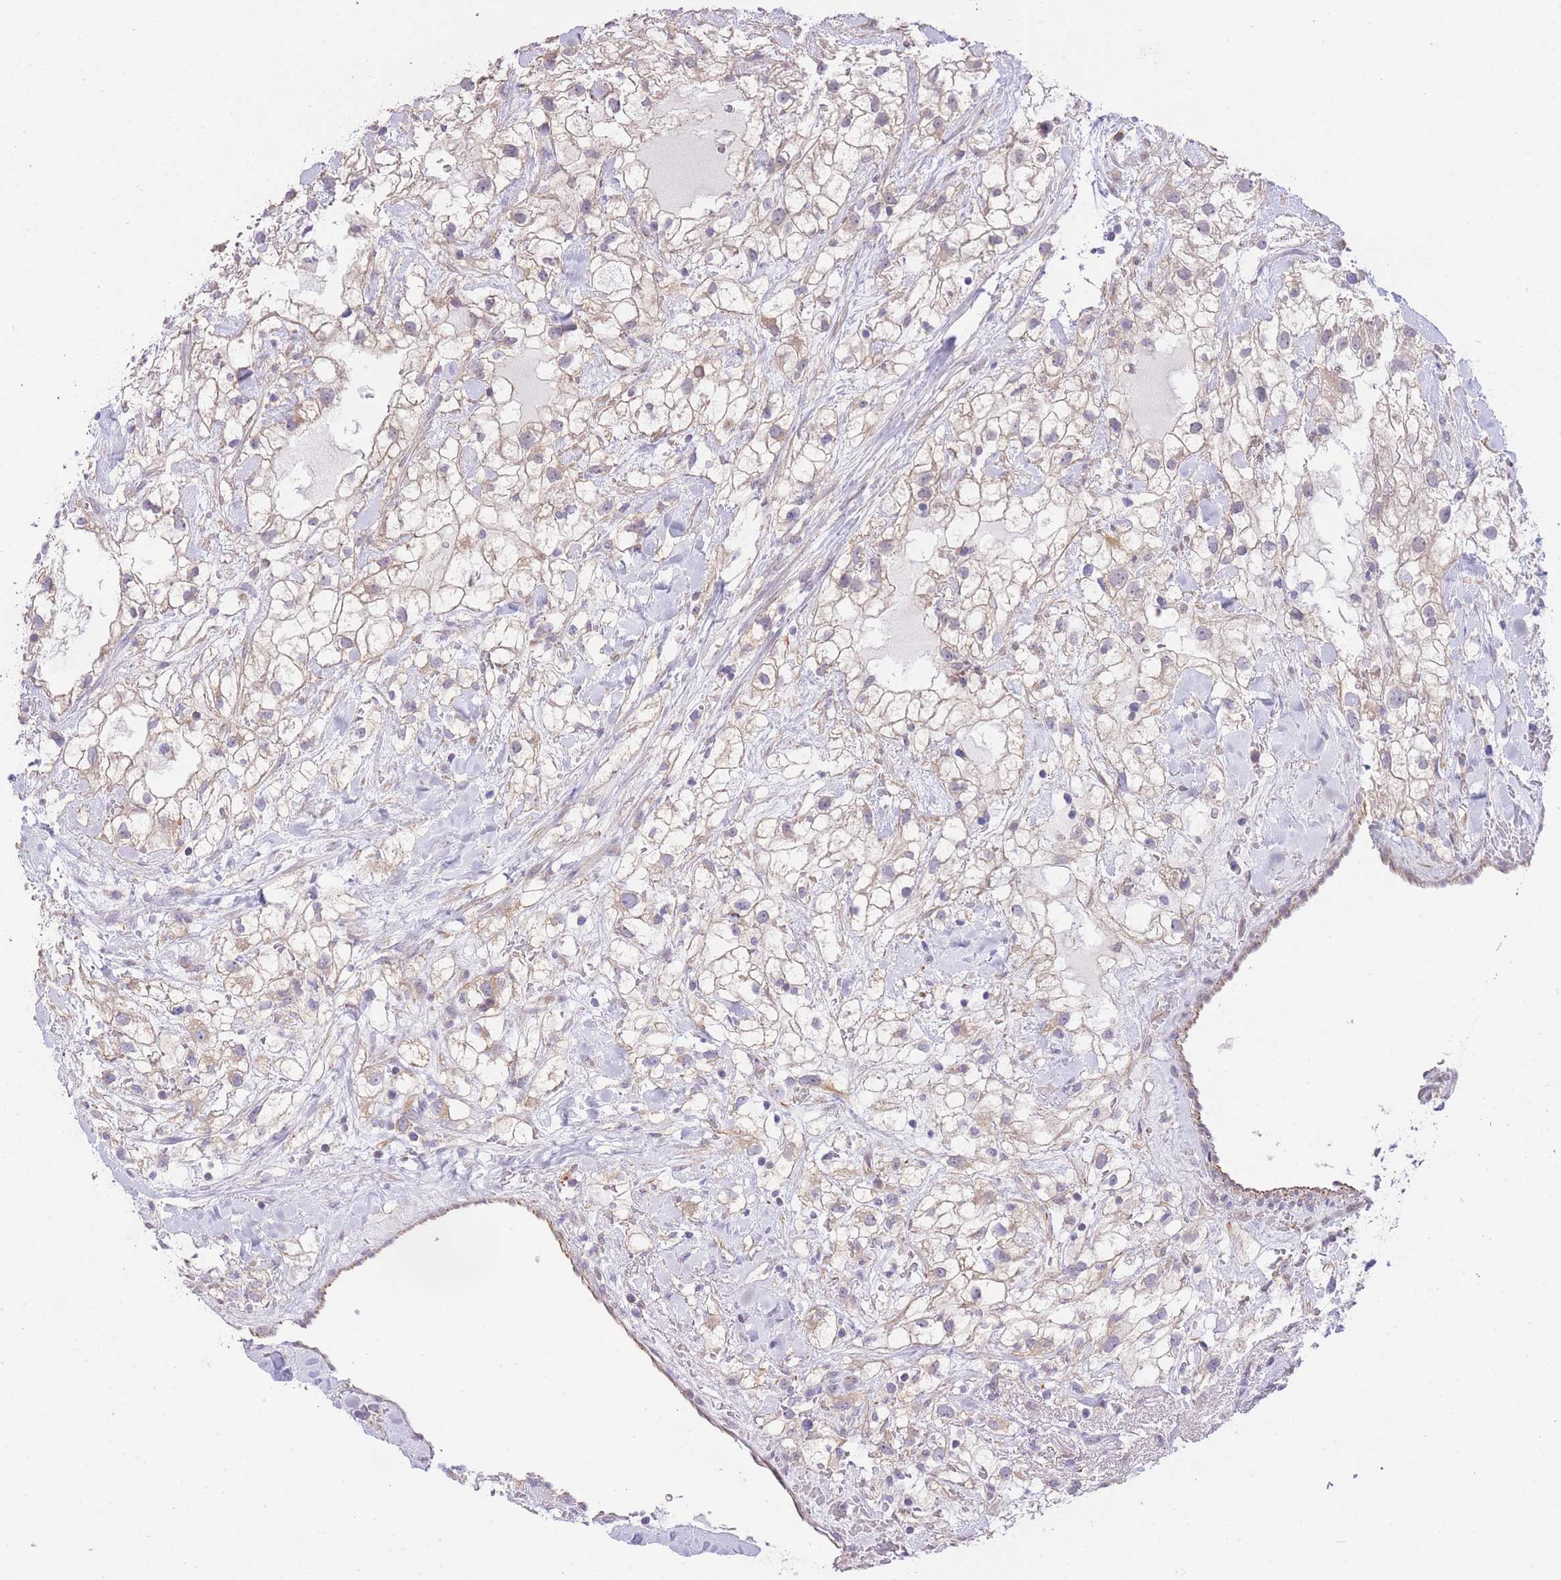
{"staining": {"intensity": "negative", "quantity": "none", "location": "none"}, "tissue": "renal cancer", "cell_type": "Tumor cells", "image_type": "cancer", "snomed": [{"axis": "morphology", "description": "Adenocarcinoma, NOS"}, {"axis": "topography", "description": "Kidney"}], "caption": "Immunohistochemistry (IHC) histopathology image of neoplastic tissue: human renal cancer (adenocarcinoma) stained with DAB demonstrates no significant protein staining in tumor cells.", "gene": "CTBP1", "patient": {"sex": "male", "age": 59}}